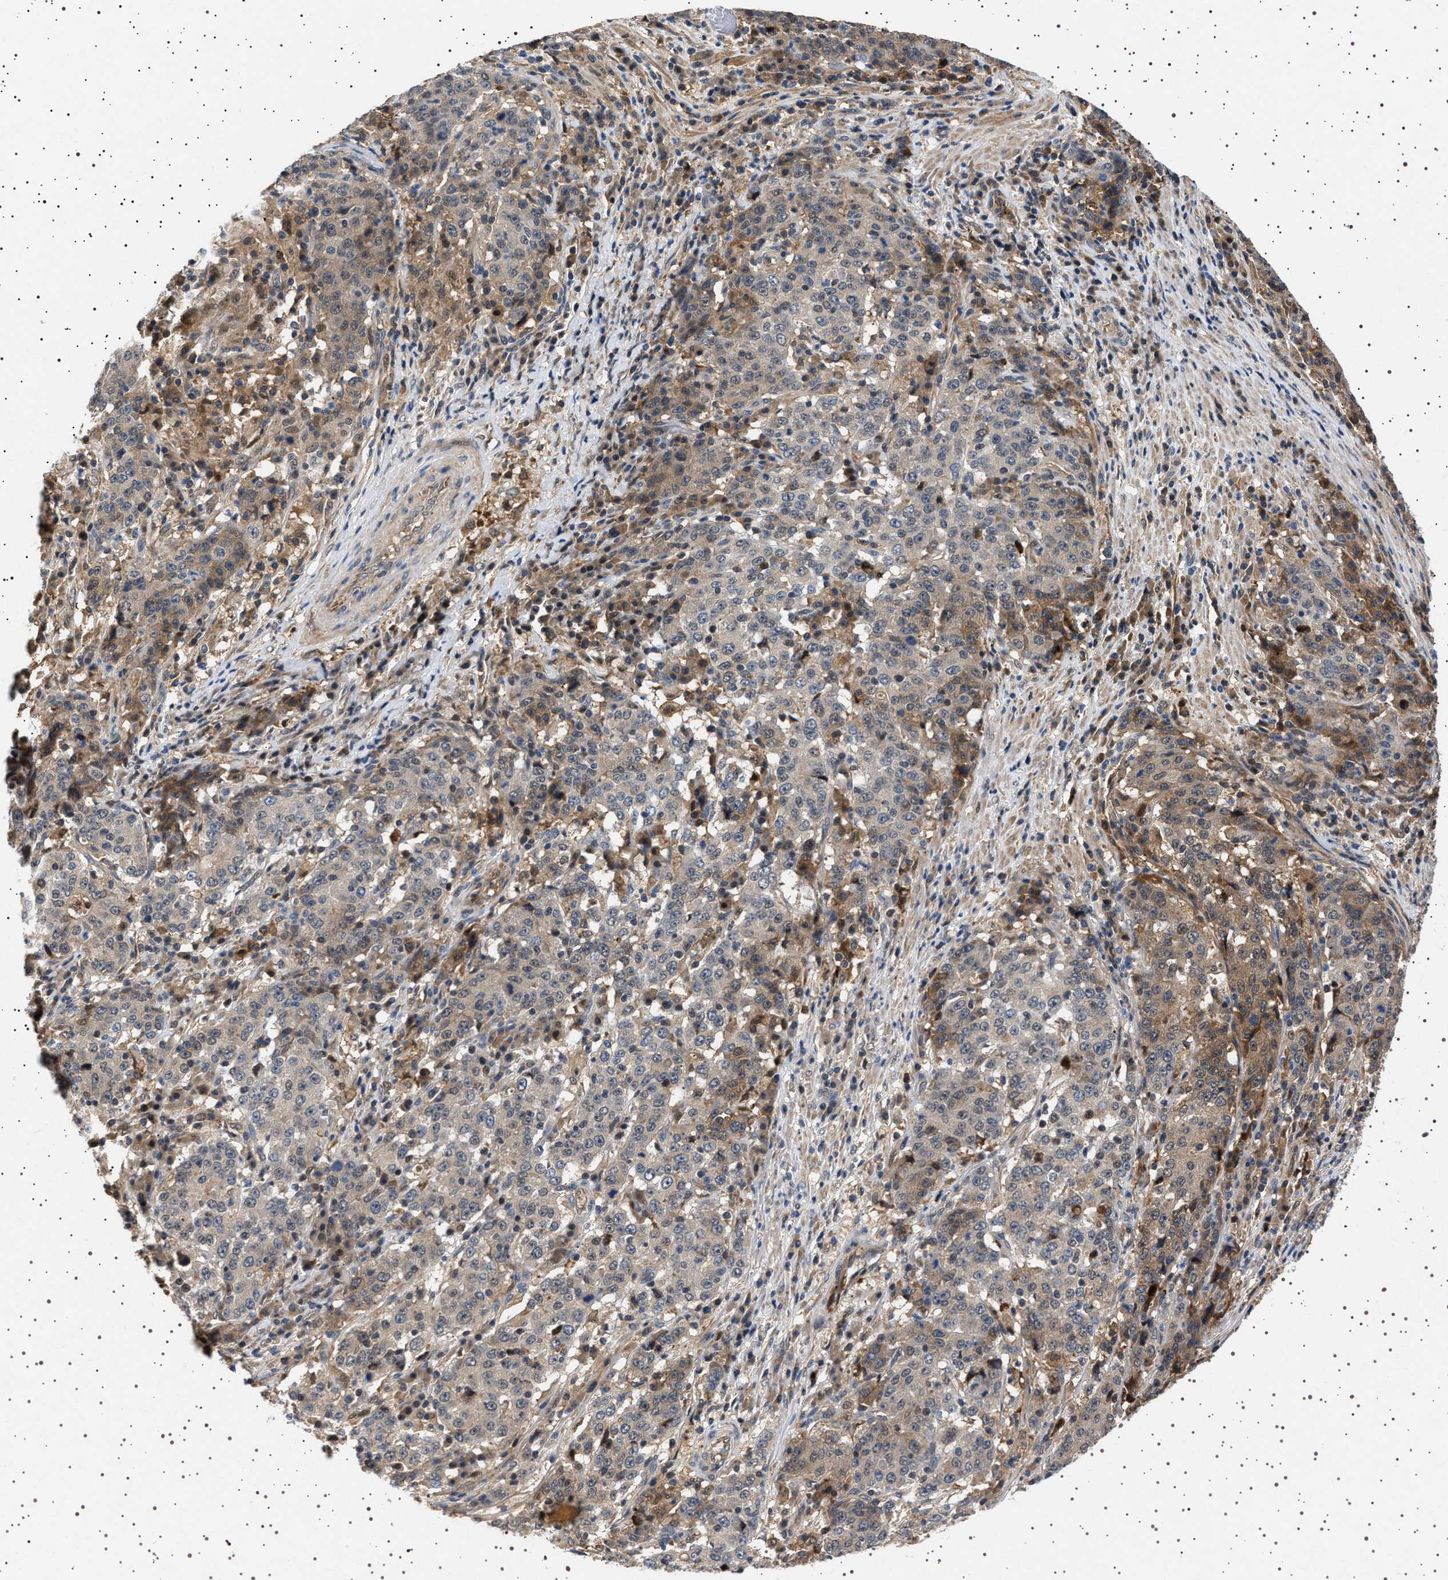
{"staining": {"intensity": "weak", "quantity": "<25%", "location": "cytoplasmic/membranous"}, "tissue": "stomach cancer", "cell_type": "Tumor cells", "image_type": "cancer", "snomed": [{"axis": "morphology", "description": "Adenocarcinoma, NOS"}, {"axis": "topography", "description": "Stomach"}], "caption": "Adenocarcinoma (stomach) stained for a protein using IHC demonstrates no staining tumor cells.", "gene": "FICD", "patient": {"sex": "male", "age": 59}}